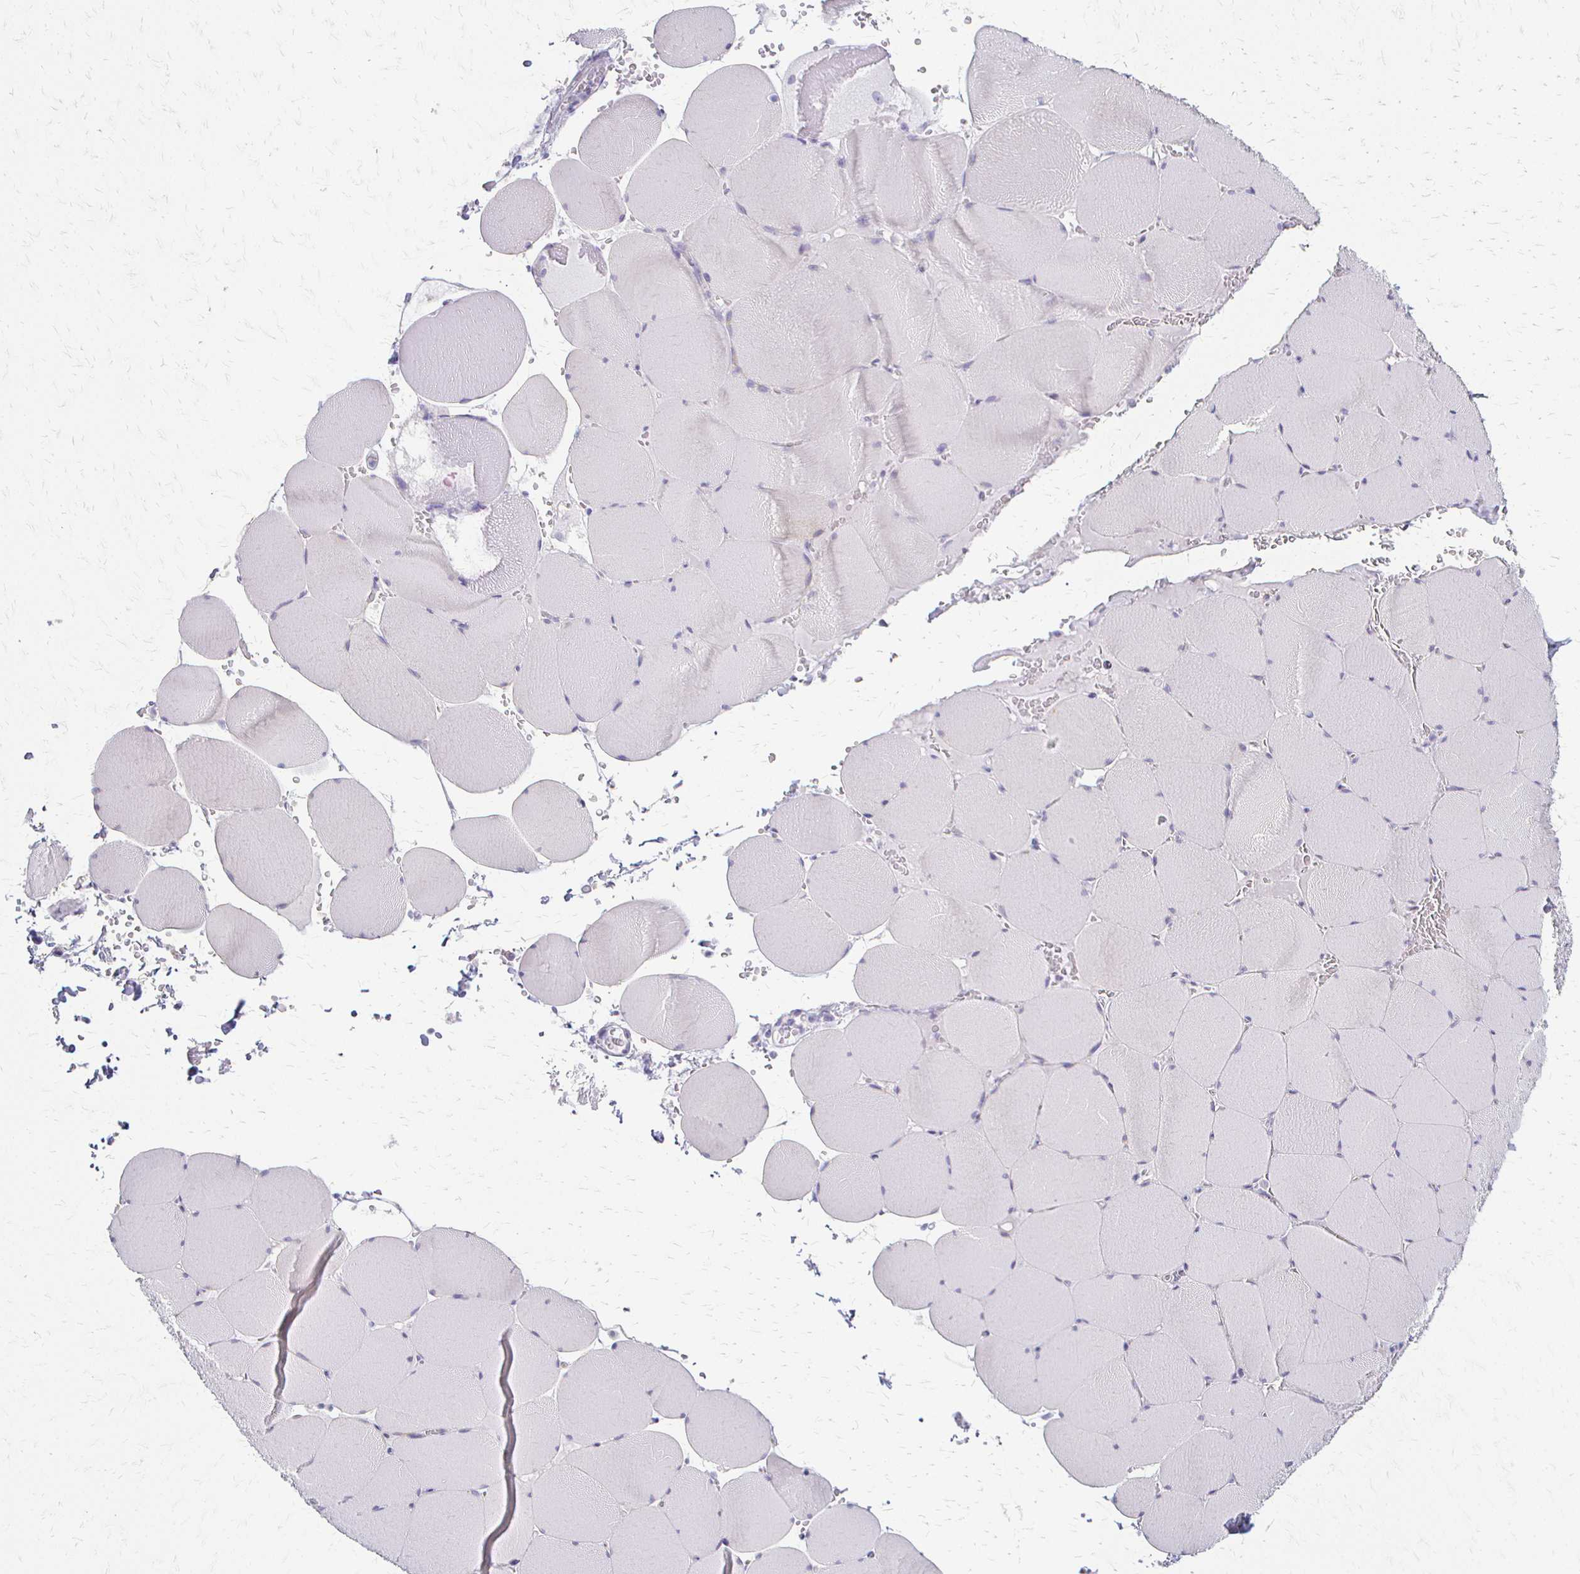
{"staining": {"intensity": "negative", "quantity": "none", "location": "none"}, "tissue": "skeletal muscle", "cell_type": "Myocytes", "image_type": "normal", "snomed": [{"axis": "morphology", "description": "Normal tissue, NOS"}, {"axis": "topography", "description": "Skeletal muscle"}, {"axis": "topography", "description": "Head-Neck"}], "caption": "Skeletal muscle was stained to show a protein in brown. There is no significant expression in myocytes.", "gene": "ACP5", "patient": {"sex": "male", "age": 66}}